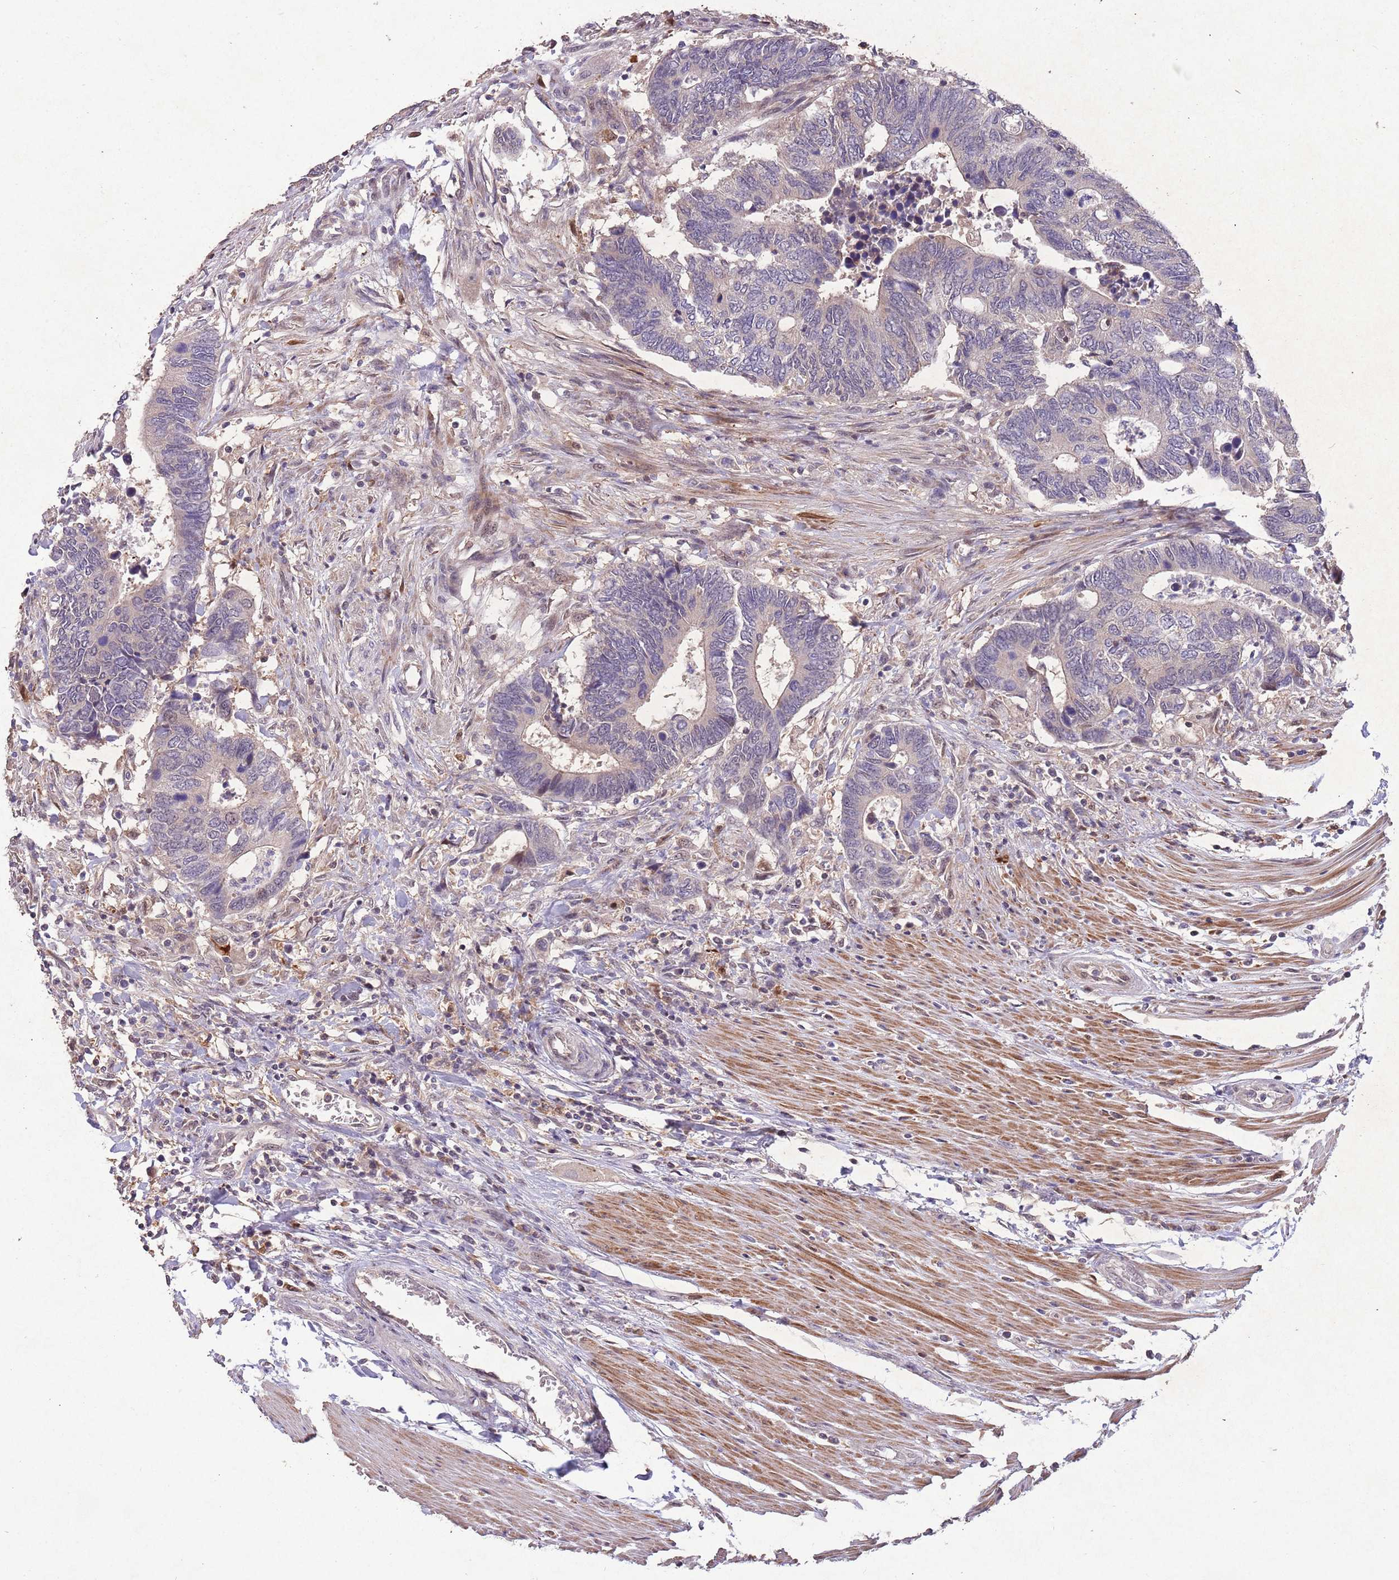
{"staining": {"intensity": "weak", "quantity": "<25%", "location": "cytoplasmic/membranous"}, "tissue": "colorectal cancer", "cell_type": "Tumor cells", "image_type": "cancer", "snomed": [{"axis": "morphology", "description": "Adenocarcinoma, NOS"}, {"axis": "topography", "description": "Colon"}], "caption": "Immunohistochemical staining of adenocarcinoma (colorectal) shows no significant expression in tumor cells.", "gene": "ZNF639", "patient": {"sex": "male", "age": 87}}